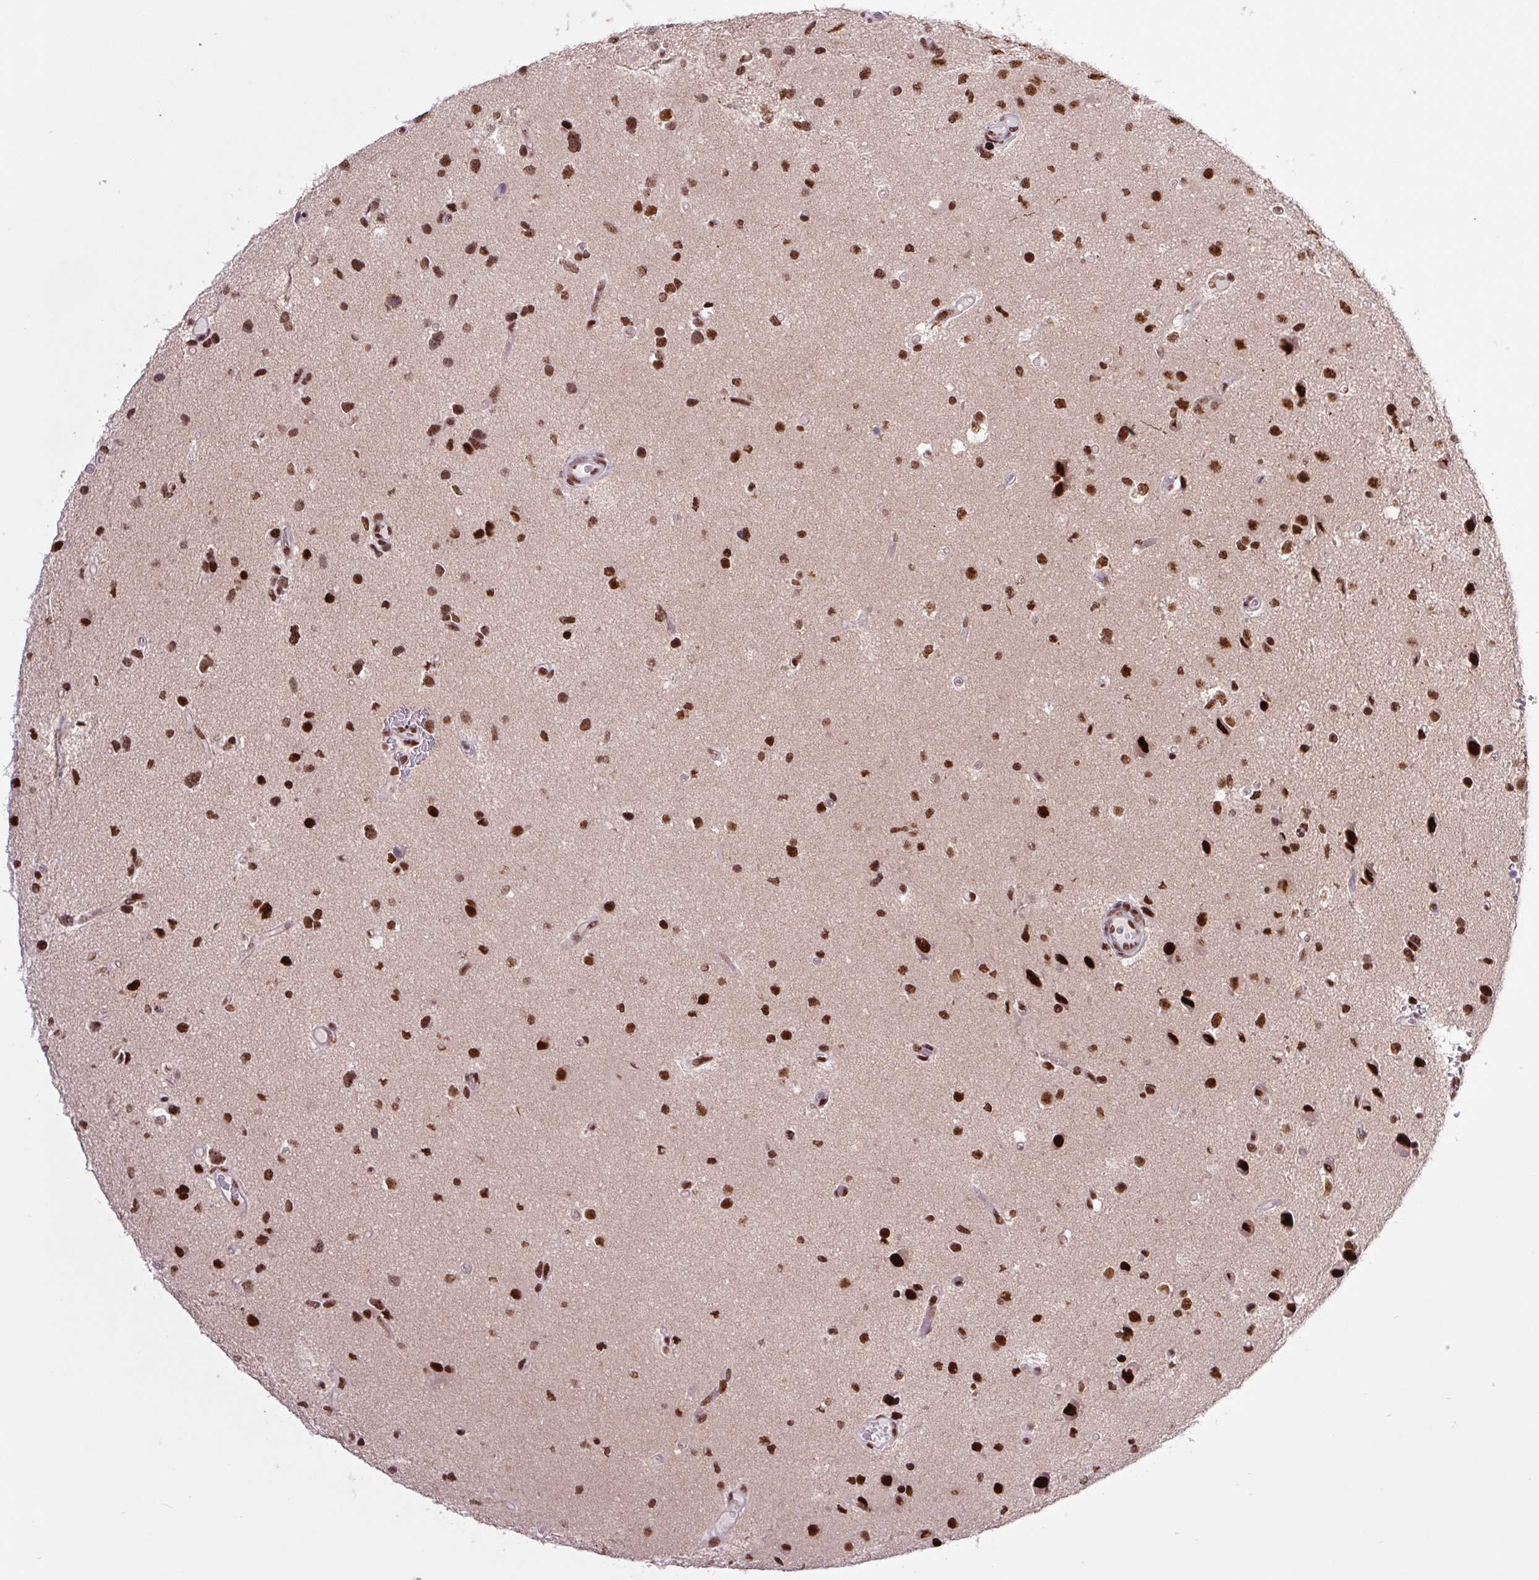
{"staining": {"intensity": "strong", "quantity": ">75%", "location": "nuclear"}, "tissue": "glioma", "cell_type": "Tumor cells", "image_type": "cancer", "snomed": [{"axis": "morphology", "description": "Glioma, malignant, Low grade"}, {"axis": "topography", "description": "Brain"}], "caption": "High-power microscopy captured an immunohistochemistry (IHC) histopathology image of glioma, revealing strong nuclear staining in approximately >75% of tumor cells.", "gene": "LDLRAD4", "patient": {"sex": "female", "age": 32}}